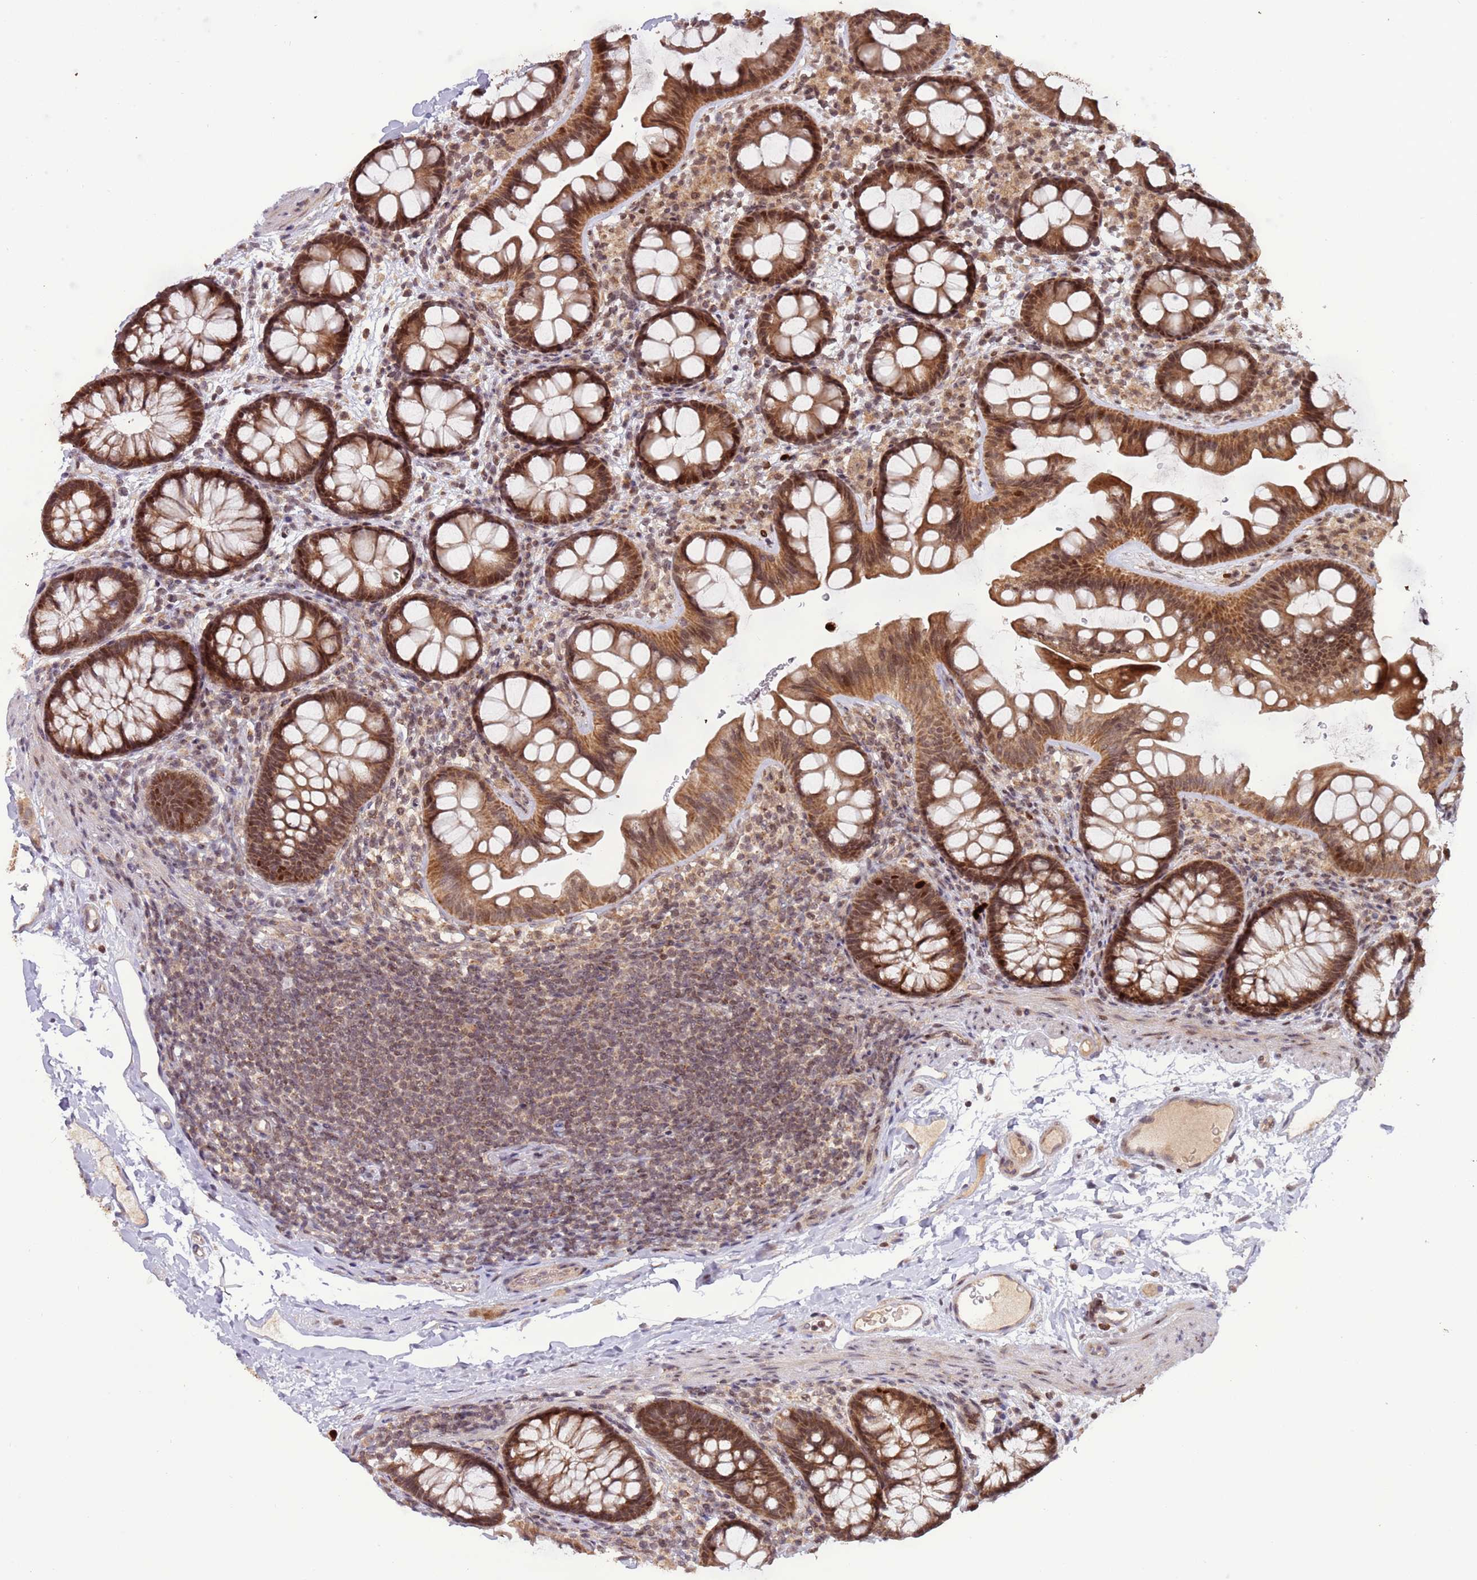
{"staining": {"intensity": "moderate", "quantity": ">75%", "location": "cytoplasmic/membranous,nuclear"}, "tissue": "colon", "cell_type": "Endothelial cells", "image_type": "normal", "snomed": [{"axis": "morphology", "description": "Normal tissue, NOS"}, {"axis": "topography", "description": "Colon"}], "caption": "This micrograph demonstrates immunohistochemistry staining of normal colon, with medium moderate cytoplasmic/membranous,nuclear staining in approximately >75% of endothelial cells.", "gene": "RCOR2", "patient": {"sex": "female", "age": 62}}